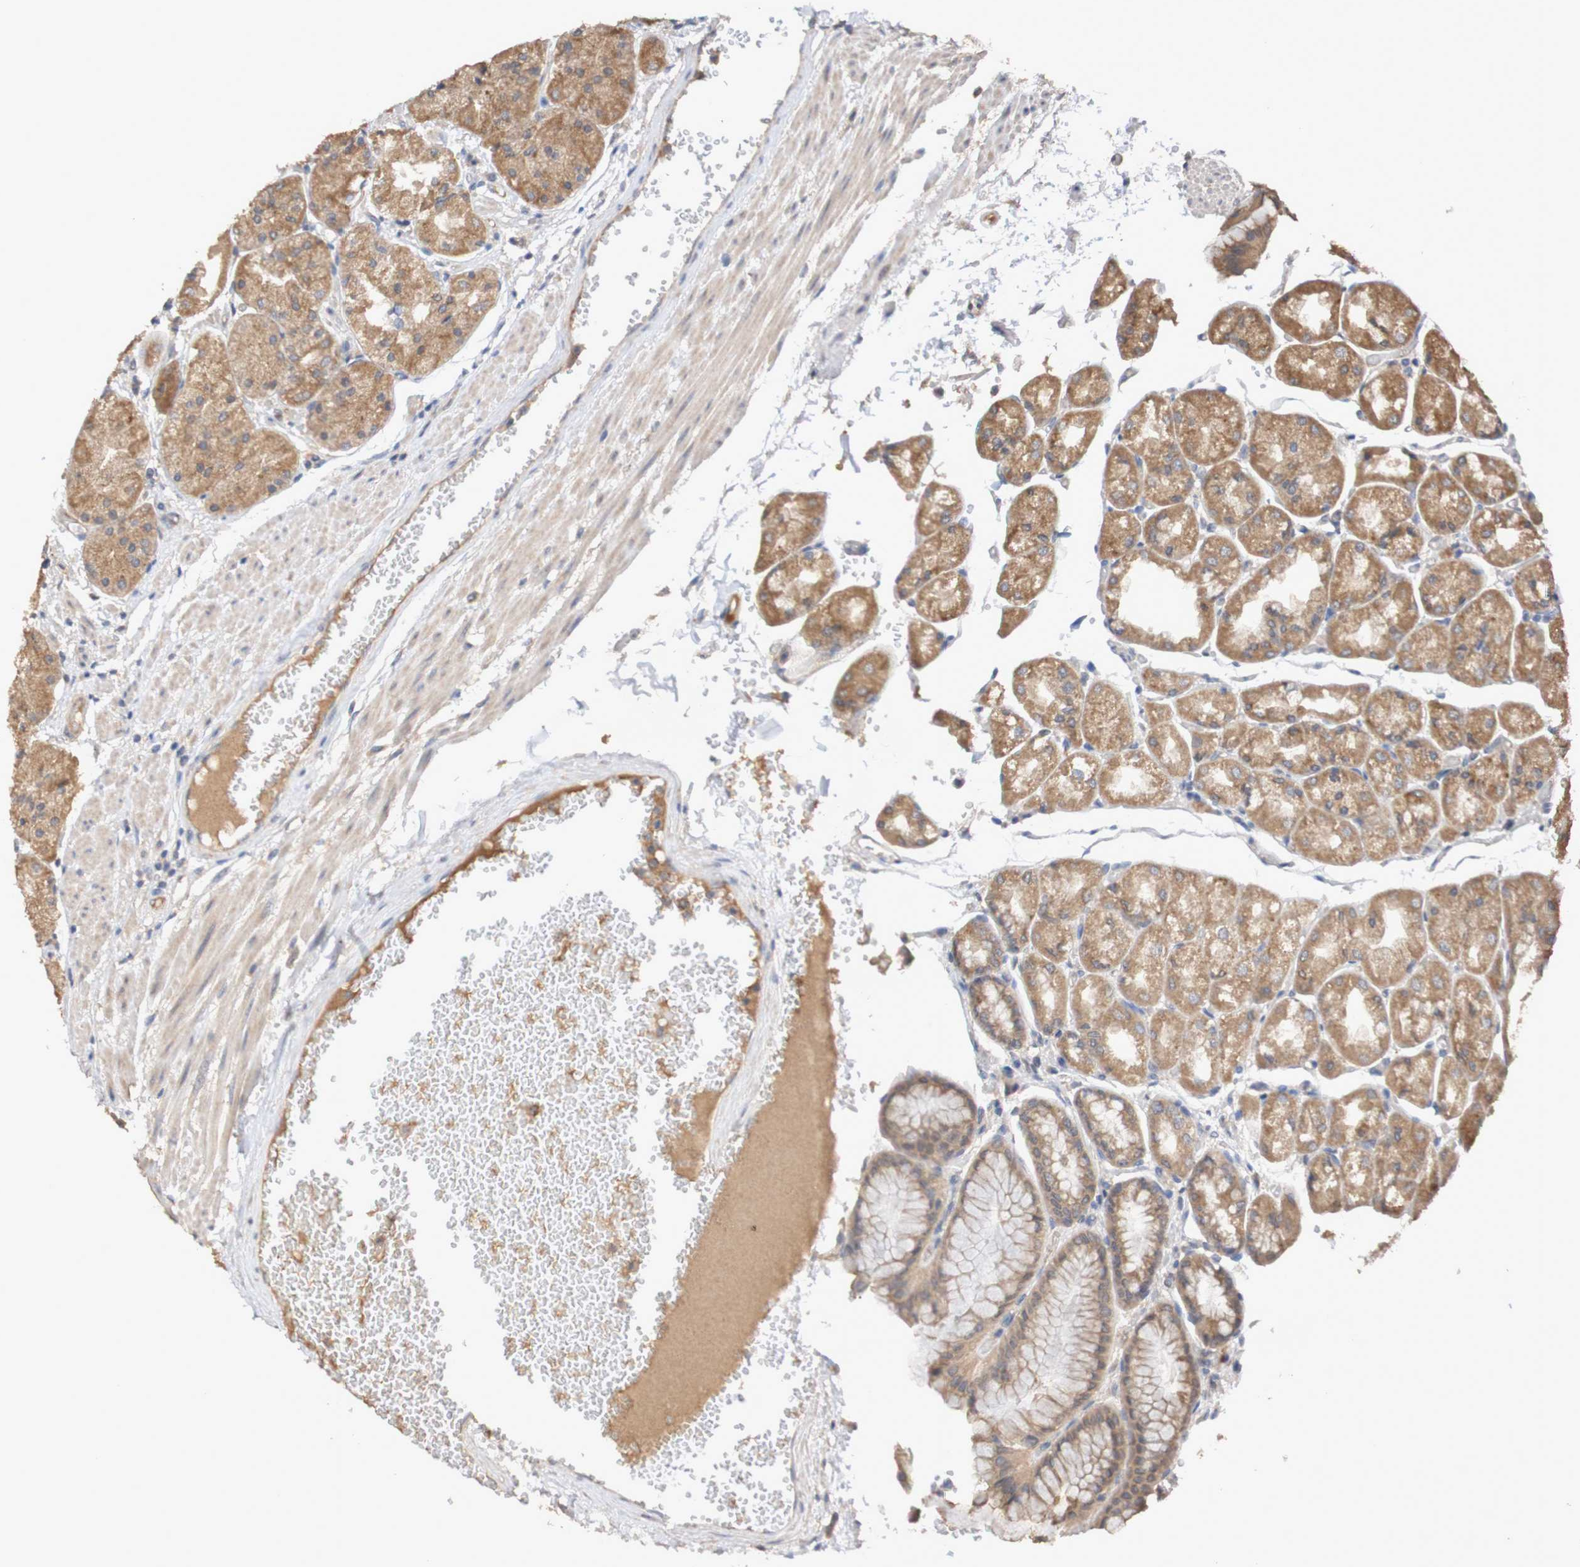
{"staining": {"intensity": "moderate", "quantity": ">75%", "location": "cytoplasmic/membranous"}, "tissue": "stomach", "cell_type": "Glandular cells", "image_type": "normal", "snomed": [{"axis": "morphology", "description": "Normal tissue, NOS"}, {"axis": "topography", "description": "Stomach, upper"}], "caption": "Moderate cytoplasmic/membranous protein staining is identified in approximately >75% of glandular cells in stomach. Using DAB (3,3'-diaminobenzidine) (brown) and hematoxylin (blue) stains, captured at high magnification using brightfield microscopy.", "gene": "PHYH", "patient": {"sex": "male", "age": 72}}